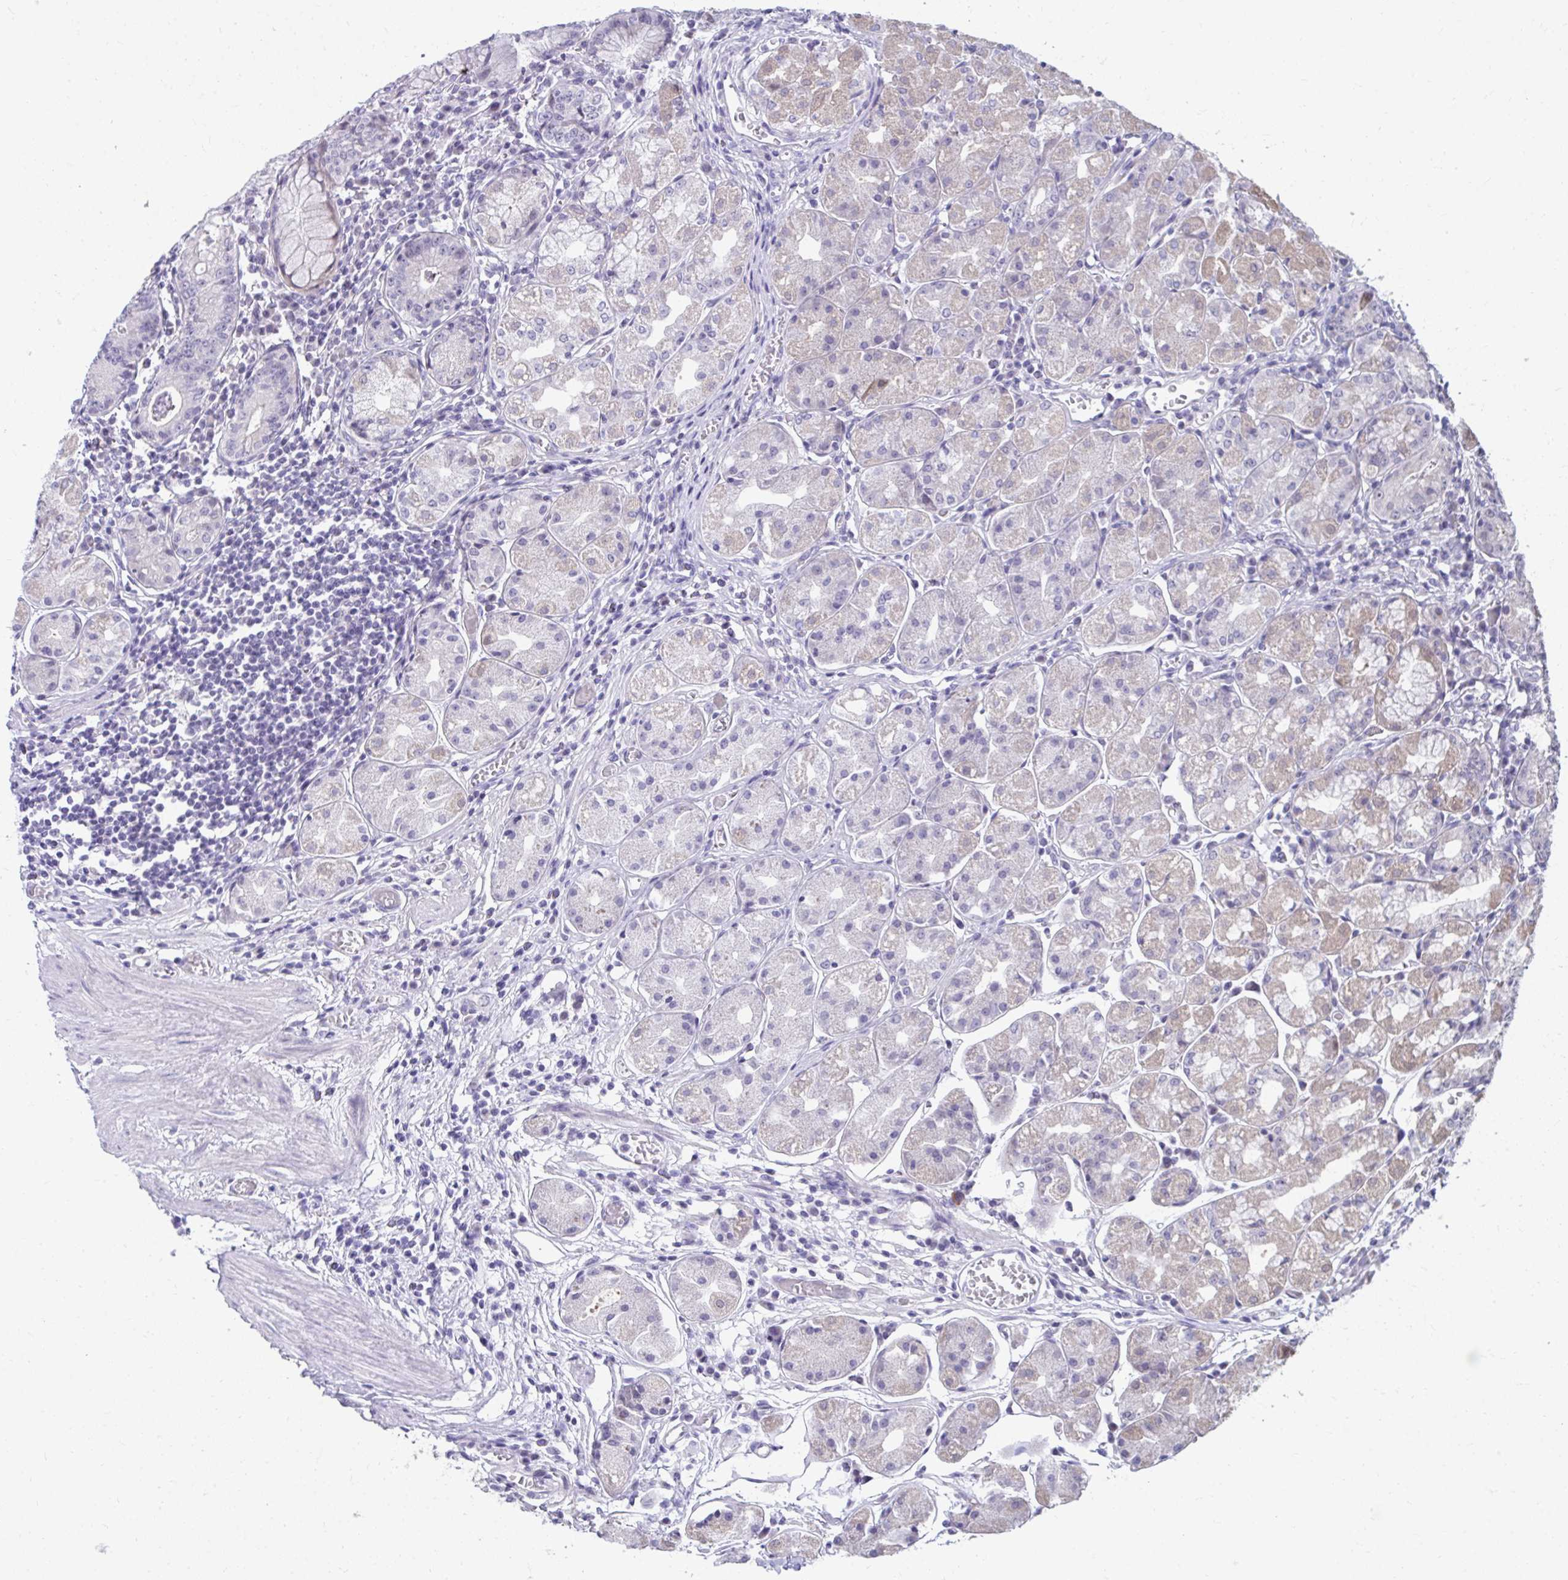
{"staining": {"intensity": "negative", "quantity": "none", "location": "none"}, "tissue": "stomach", "cell_type": "Glandular cells", "image_type": "normal", "snomed": [{"axis": "morphology", "description": "Normal tissue, NOS"}, {"axis": "topography", "description": "Stomach"}], "caption": "DAB immunohistochemical staining of unremarkable stomach reveals no significant positivity in glandular cells.", "gene": "MROH8", "patient": {"sex": "male", "age": 55}}